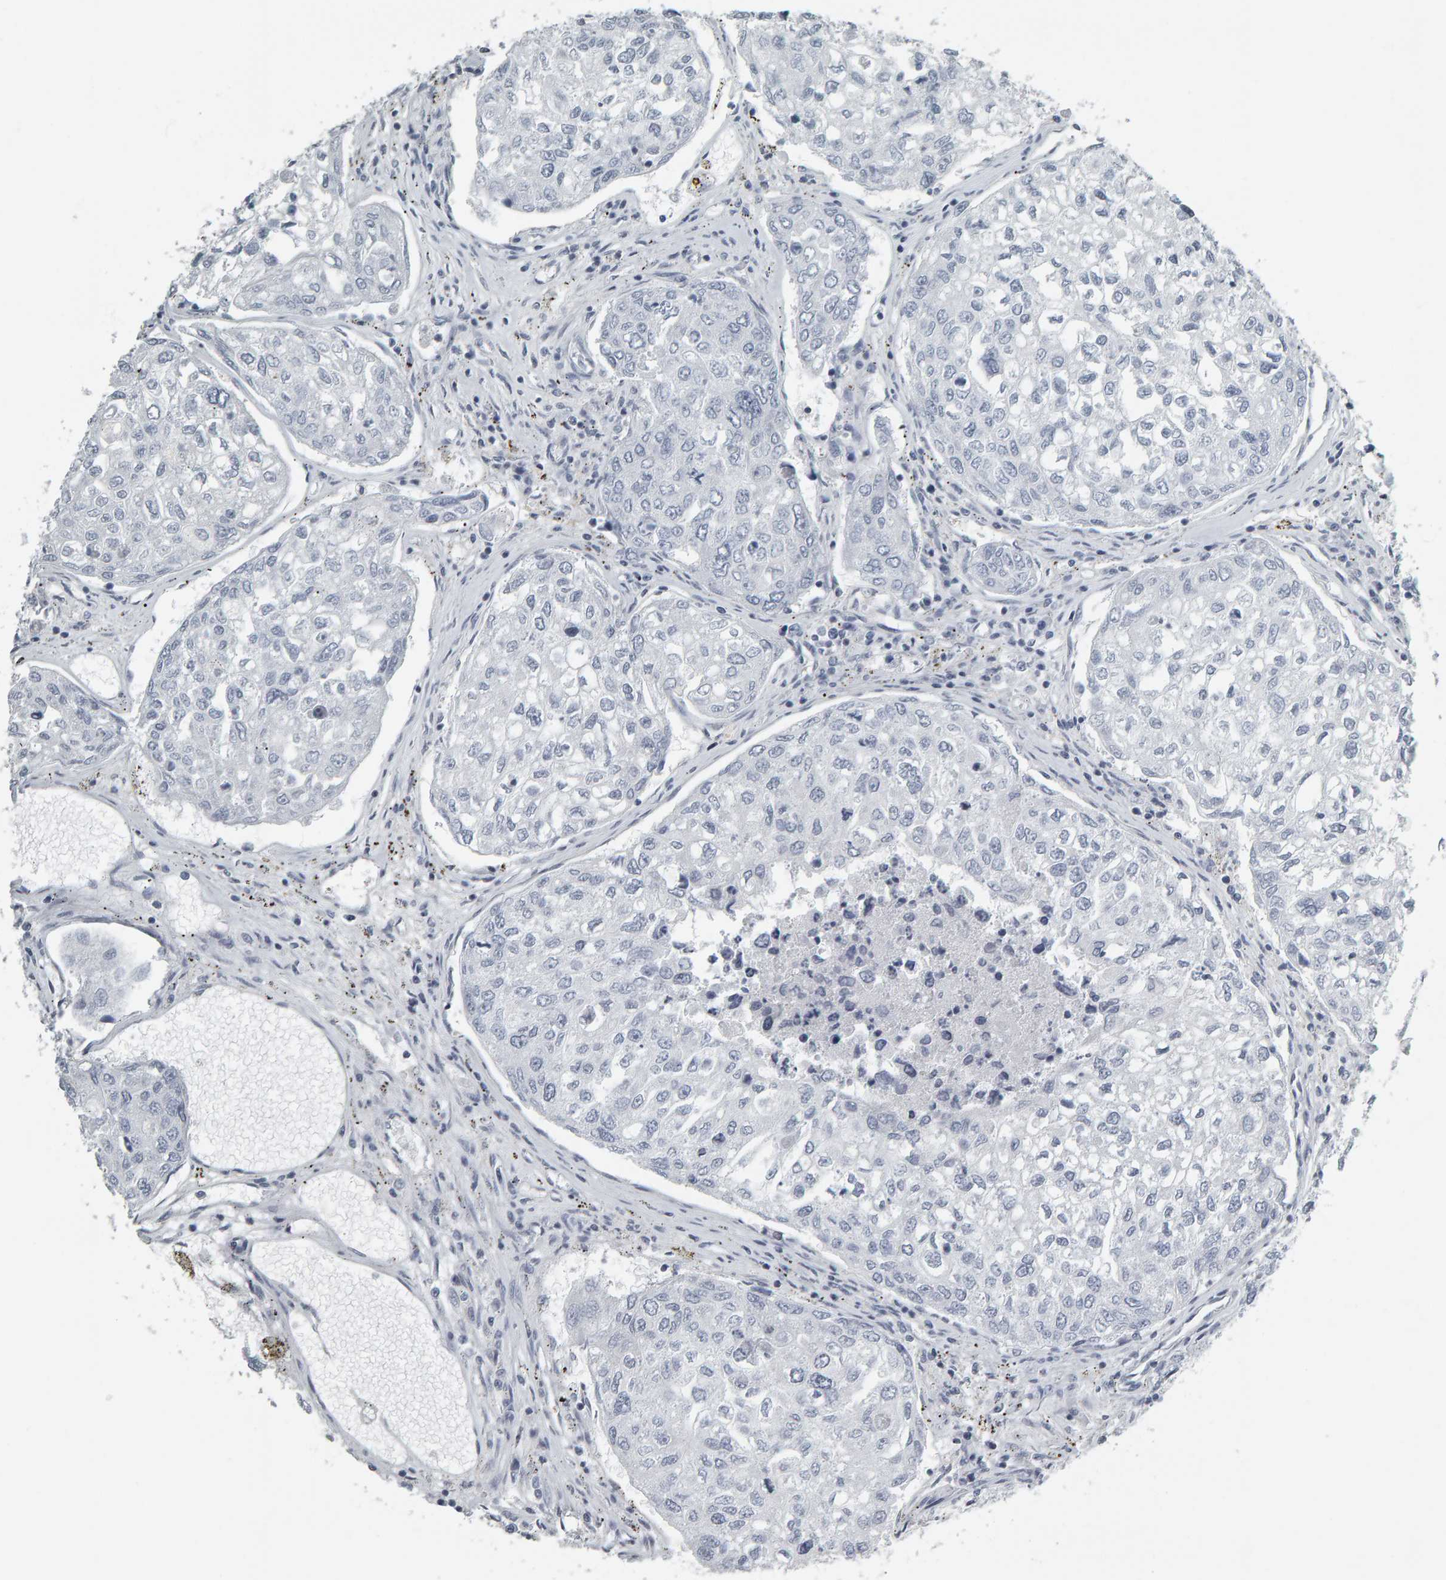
{"staining": {"intensity": "negative", "quantity": "none", "location": "none"}, "tissue": "urothelial cancer", "cell_type": "Tumor cells", "image_type": "cancer", "snomed": [{"axis": "morphology", "description": "Urothelial carcinoma, High grade"}, {"axis": "topography", "description": "Lymph node"}, {"axis": "topography", "description": "Urinary bladder"}], "caption": "This histopathology image is of urothelial cancer stained with IHC to label a protein in brown with the nuclei are counter-stained blue. There is no positivity in tumor cells.", "gene": "PYY", "patient": {"sex": "male", "age": 51}}